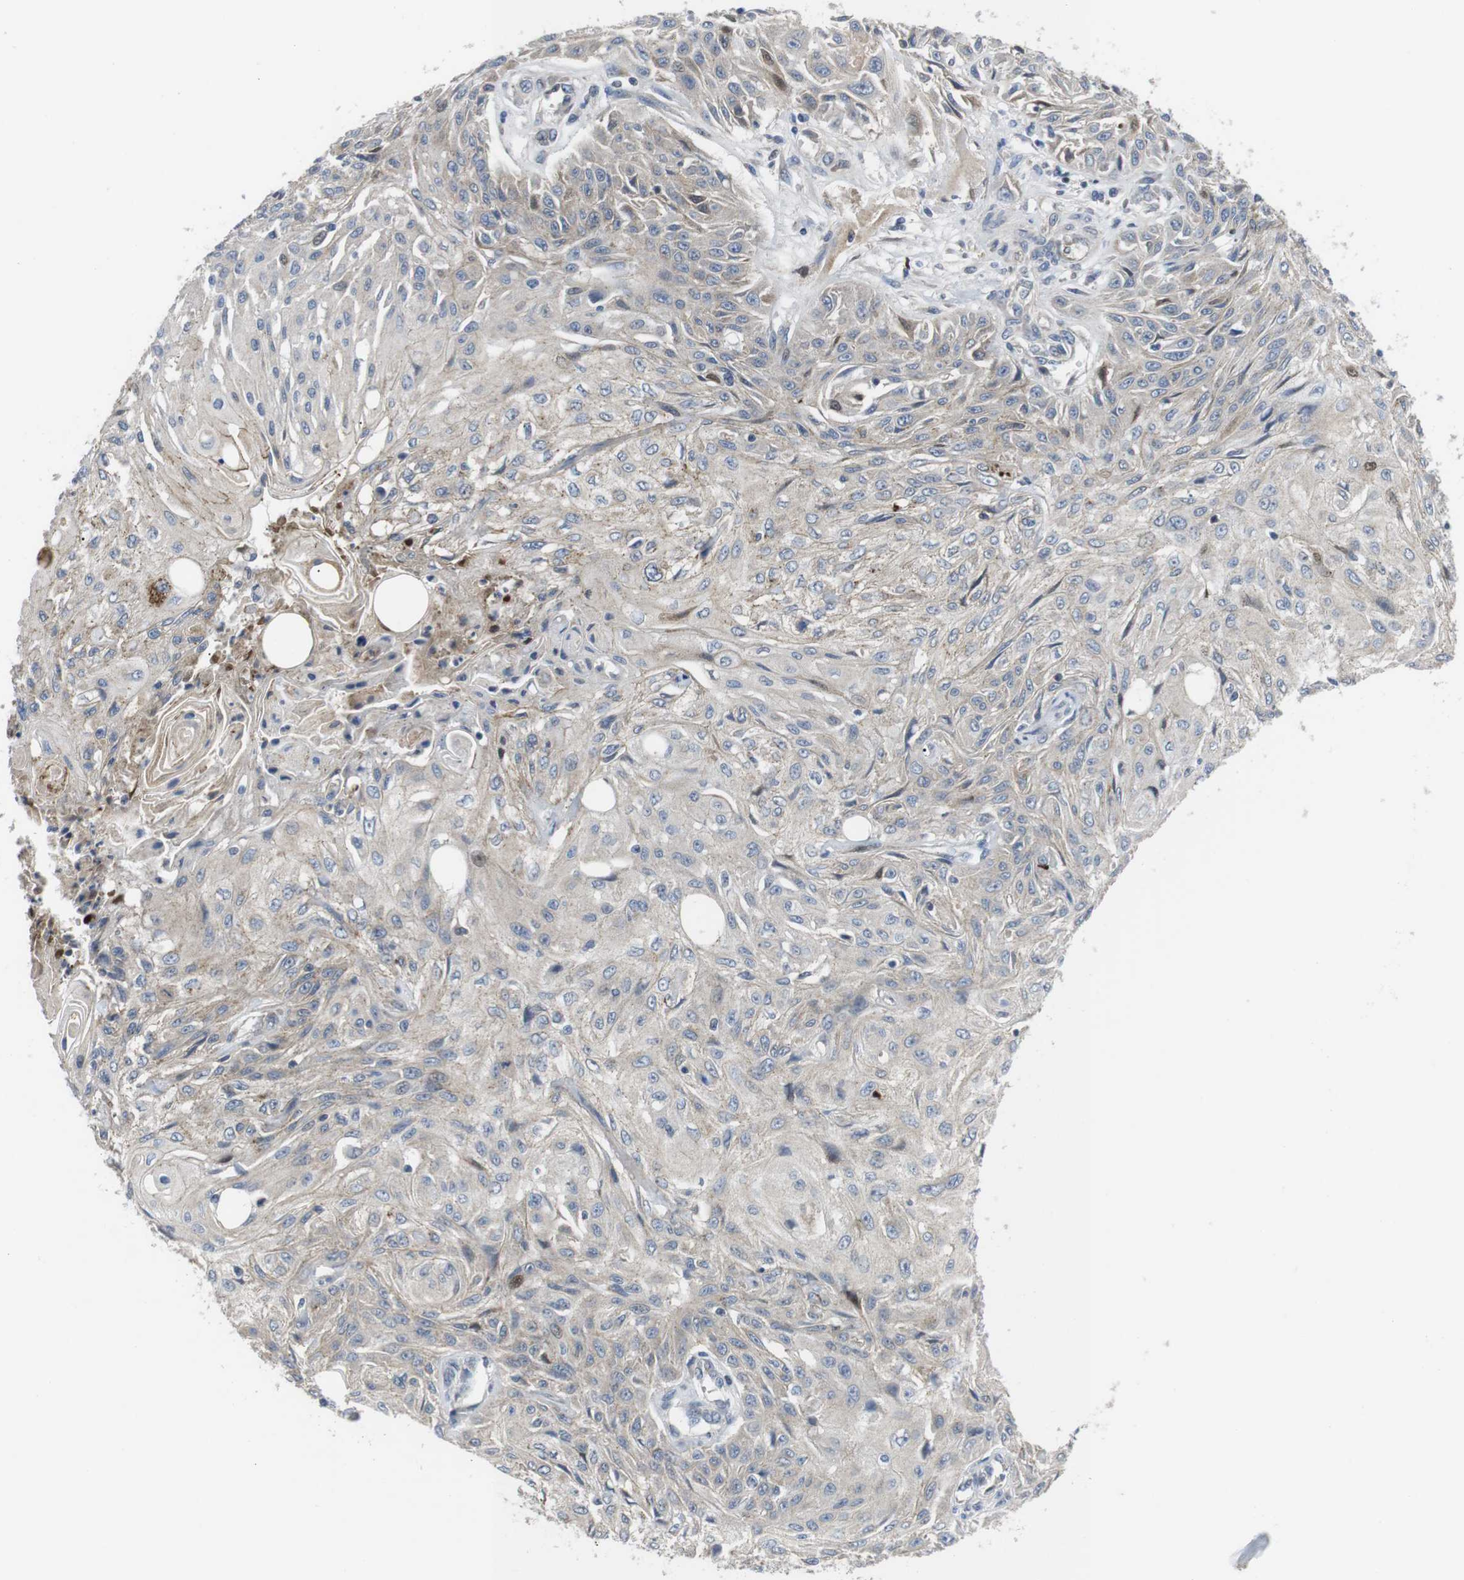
{"staining": {"intensity": "negative", "quantity": "none", "location": "none"}, "tissue": "skin cancer", "cell_type": "Tumor cells", "image_type": "cancer", "snomed": [{"axis": "morphology", "description": "Squamous cell carcinoma, NOS"}, {"axis": "topography", "description": "Skin"}], "caption": "This is an immunohistochemistry micrograph of human skin cancer. There is no expression in tumor cells.", "gene": "NECTIN1", "patient": {"sex": "male", "age": 75}}